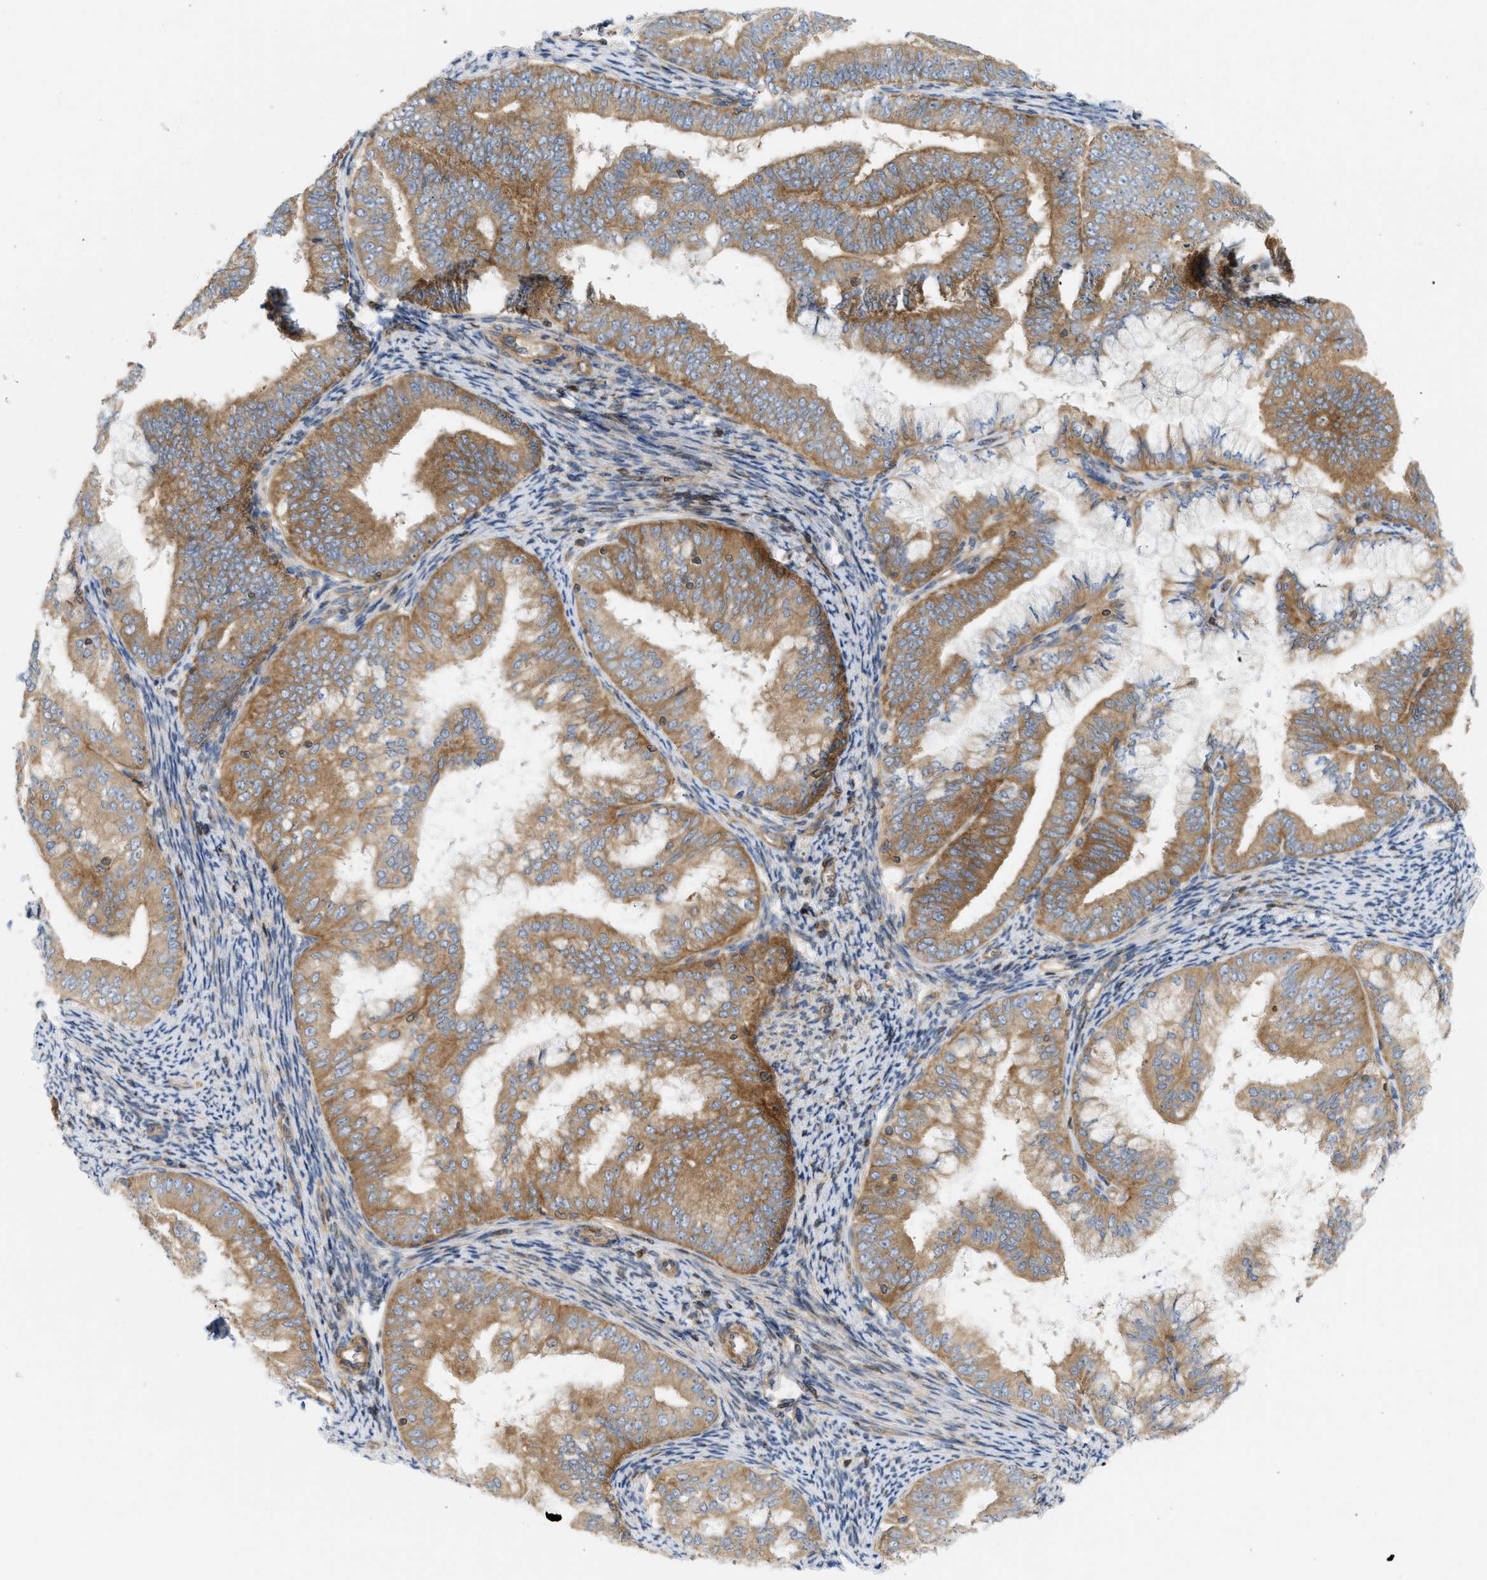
{"staining": {"intensity": "moderate", "quantity": ">75%", "location": "cytoplasmic/membranous"}, "tissue": "endometrial cancer", "cell_type": "Tumor cells", "image_type": "cancer", "snomed": [{"axis": "morphology", "description": "Adenocarcinoma, NOS"}, {"axis": "topography", "description": "Endometrium"}], "caption": "An image of endometrial adenocarcinoma stained for a protein shows moderate cytoplasmic/membranous brown staining in tumor cells.", "gene": "STRN", "patient": {"sex": "female", "age": 63}}